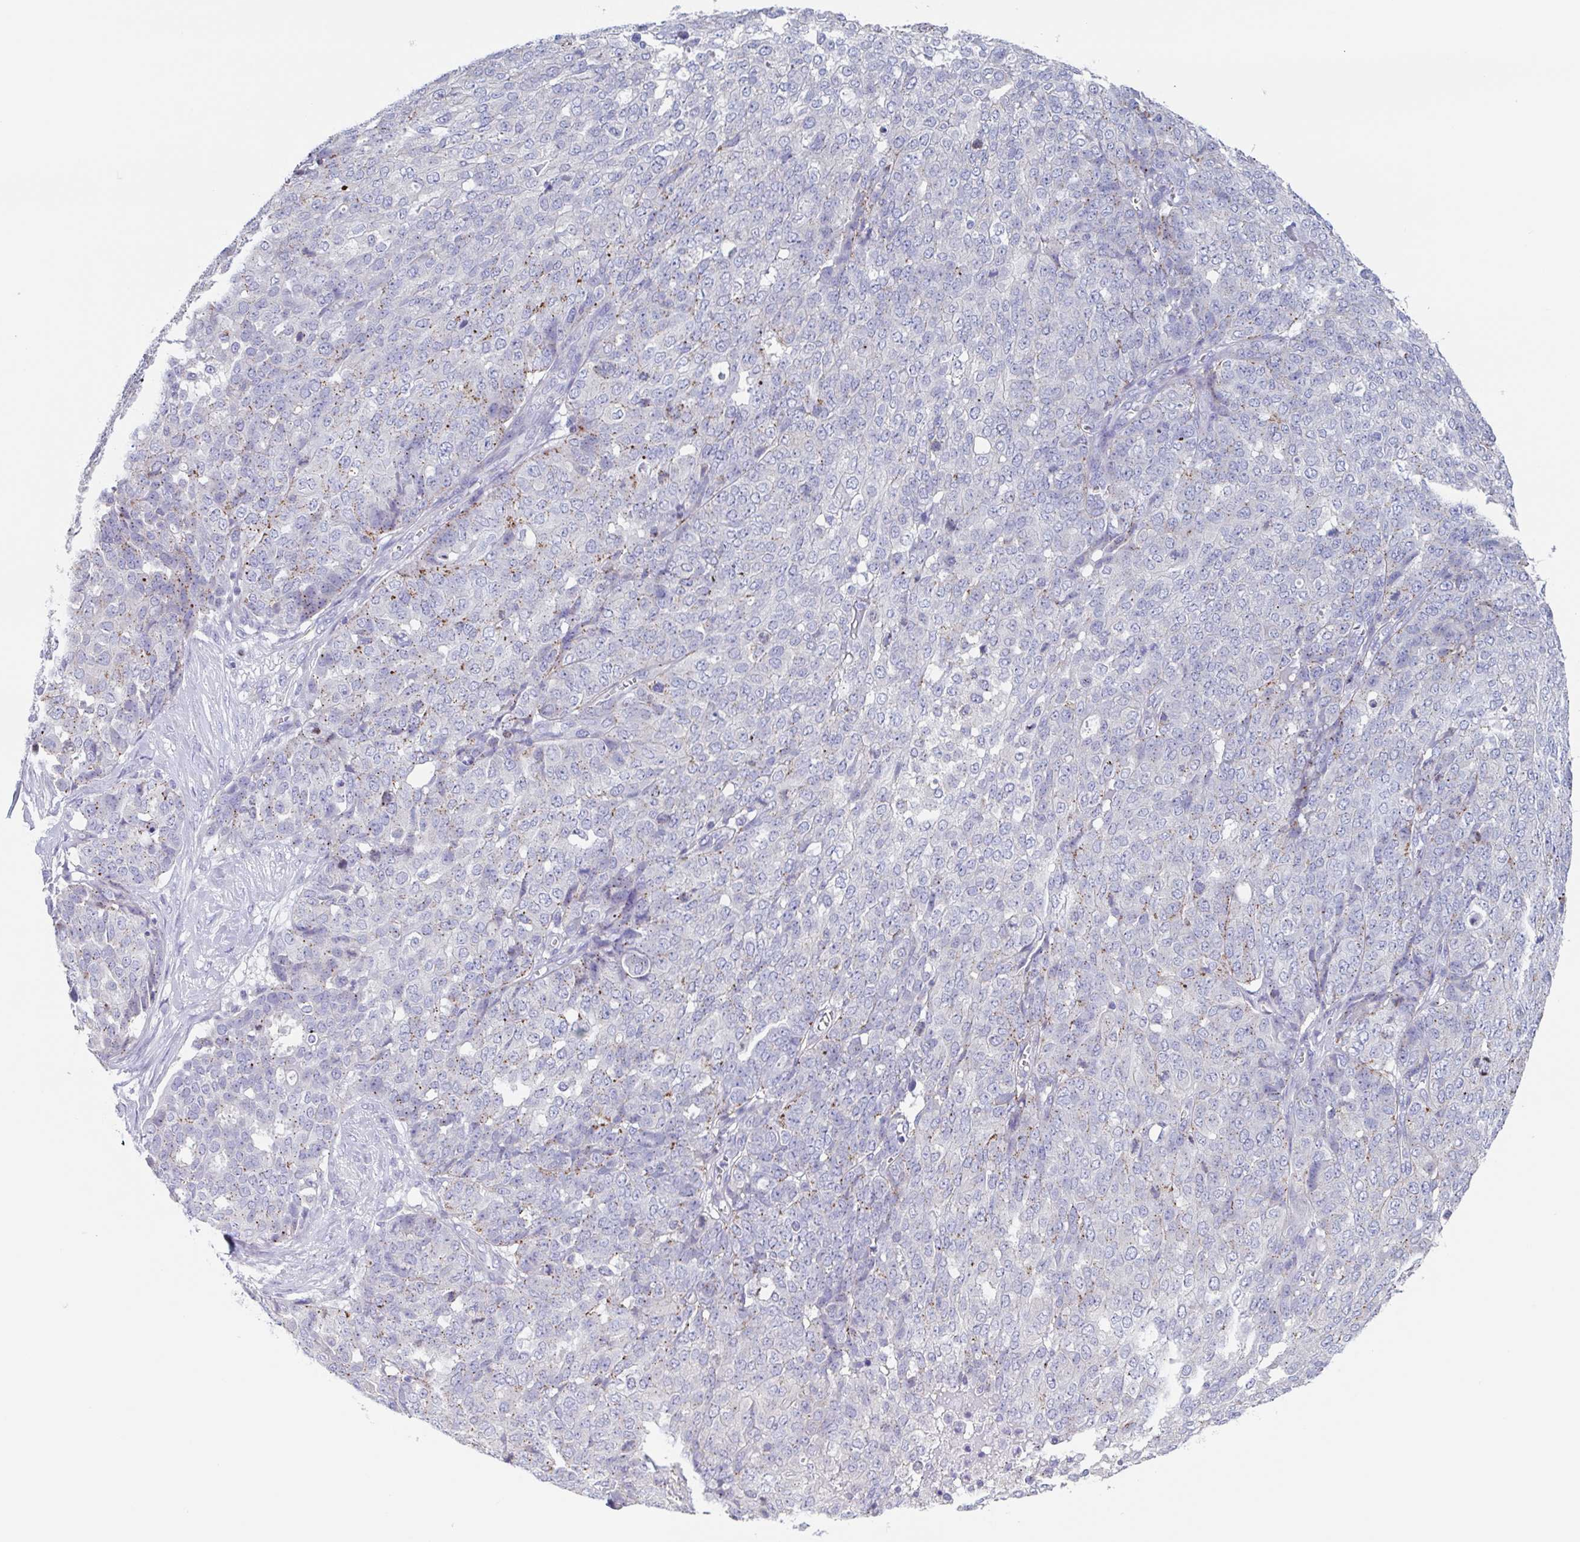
{"staining": {"intensity": "moderate", "quantity": "25%-75%", "location": "cytoplasmic/membranous"}, "tissue": "ovarian cancer", "cell_type": "Tumor cells", "image_type": "cancer", "snomed": [{"axis": "morphology", "description": "Cystadenocarcinoma, serous, NOS"}, {"axis": "topography", "description": "Soft tissue"}, {"axis": "topography", "description": "Ovary"}], "caption": "Immunohistochemical staining of human ovarian cancer reveals medium levels of moderate cytoplasmic/membranous protein positivity in about 25%-75% of tumor cells. The protein of interest is shown in brown color, while the nuclei are stained blue.", "gene": "CHMP5", "patient": {"sex": "female", "age": 57}}